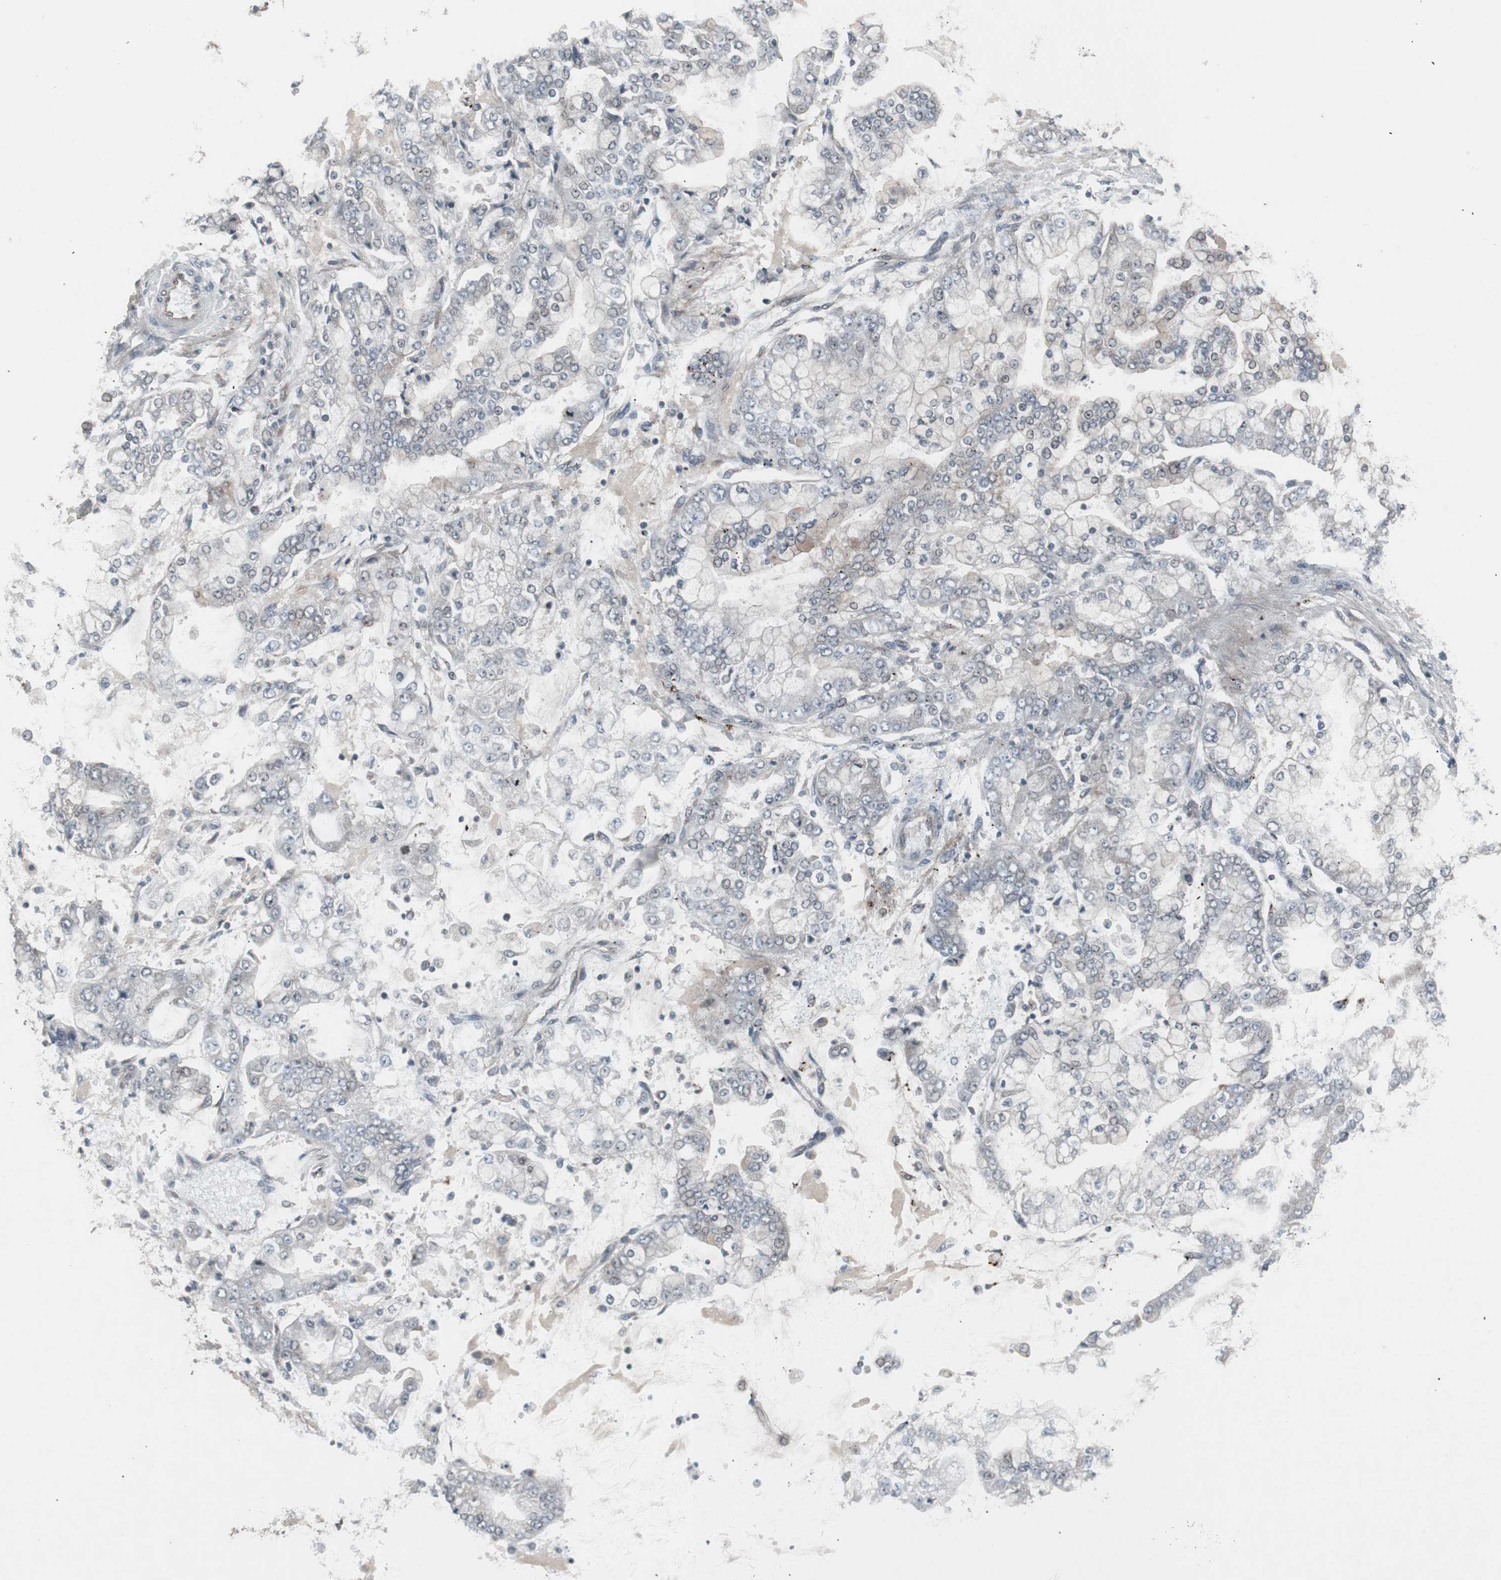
{"staining": {"intensity": "weak", "quantity": "<25%", "location": "cytoplasmic/membranous"}, "tissue": "stomach cancer", "cell_type": "Tumor cells", "image_type": "cancer", "snomed": [{"axis": "morphology", "description": "Adenocarcinoma, NOS"}, {"axis": "topography", "description": "Stomach"}], "caption": "Immunohistochemistry (IHC) micrograph of neoplastic tissue: human adenocarcinoma (stomach) stained with DAB shows no significant protein staining in tumor cells.", "gene": "SSTR2", "patient": {"sex": "male", "age": 76}}